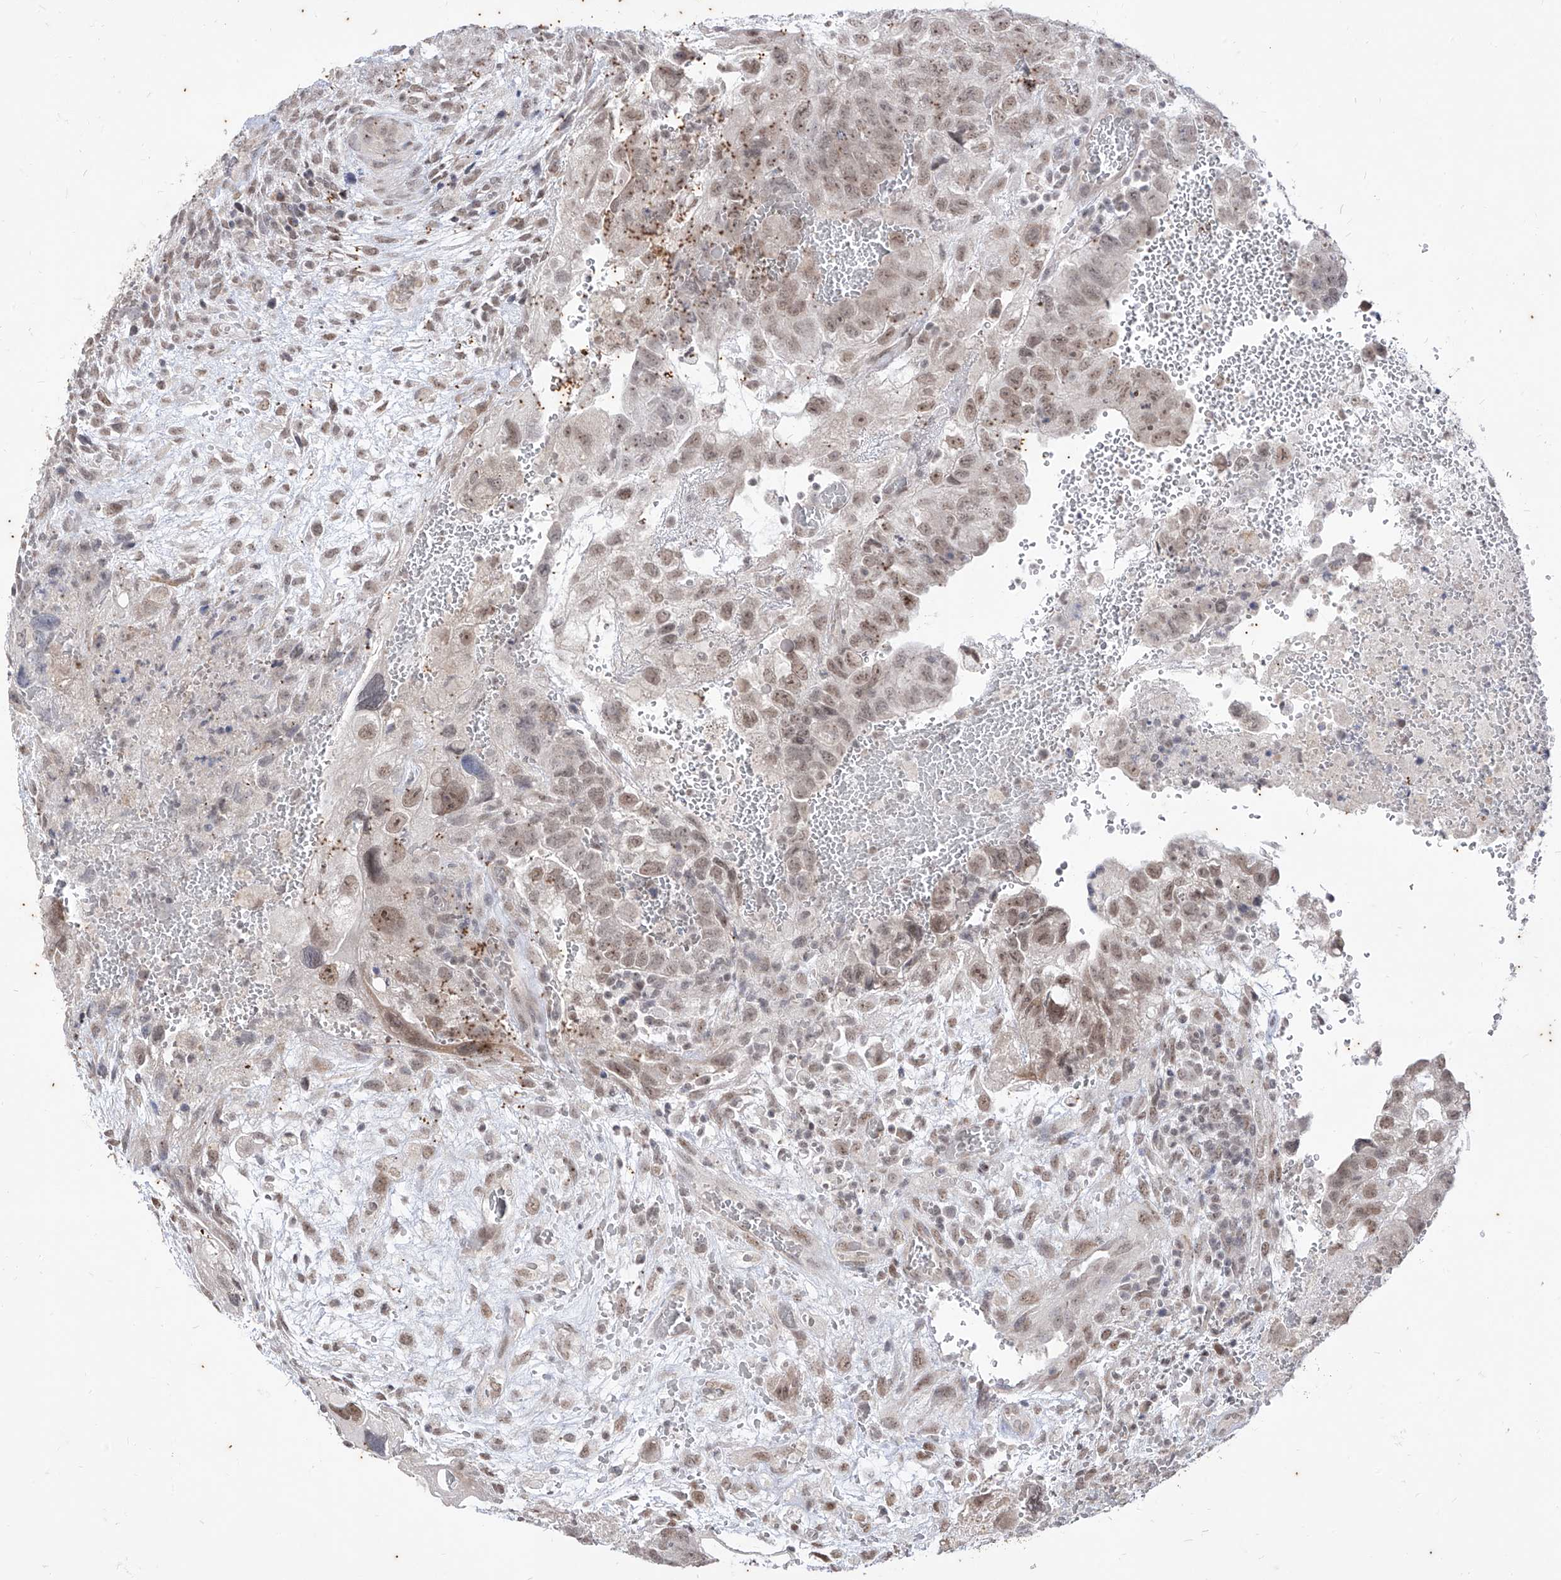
{"staining": {"intensity": "weak", "quantity": ">75%", "location": "nuclear"}, "tissue": "testis cancer", "cell_type": "Tumor cells", "image_type": "cancer", "snomed": [{"axis": "morphology", "description": "Carcinoma, Embryonal, NOS"}, {"axis": "topography", "description": "Testis"}], "caption": "DAB immunohistochemical staining of human embryonal carcinoma (testis) displays weak nuclear protein expression in about >75% of tumor cells.", "gene": "PHF20L1", "patient": {"sex": "male", "age": 37}}